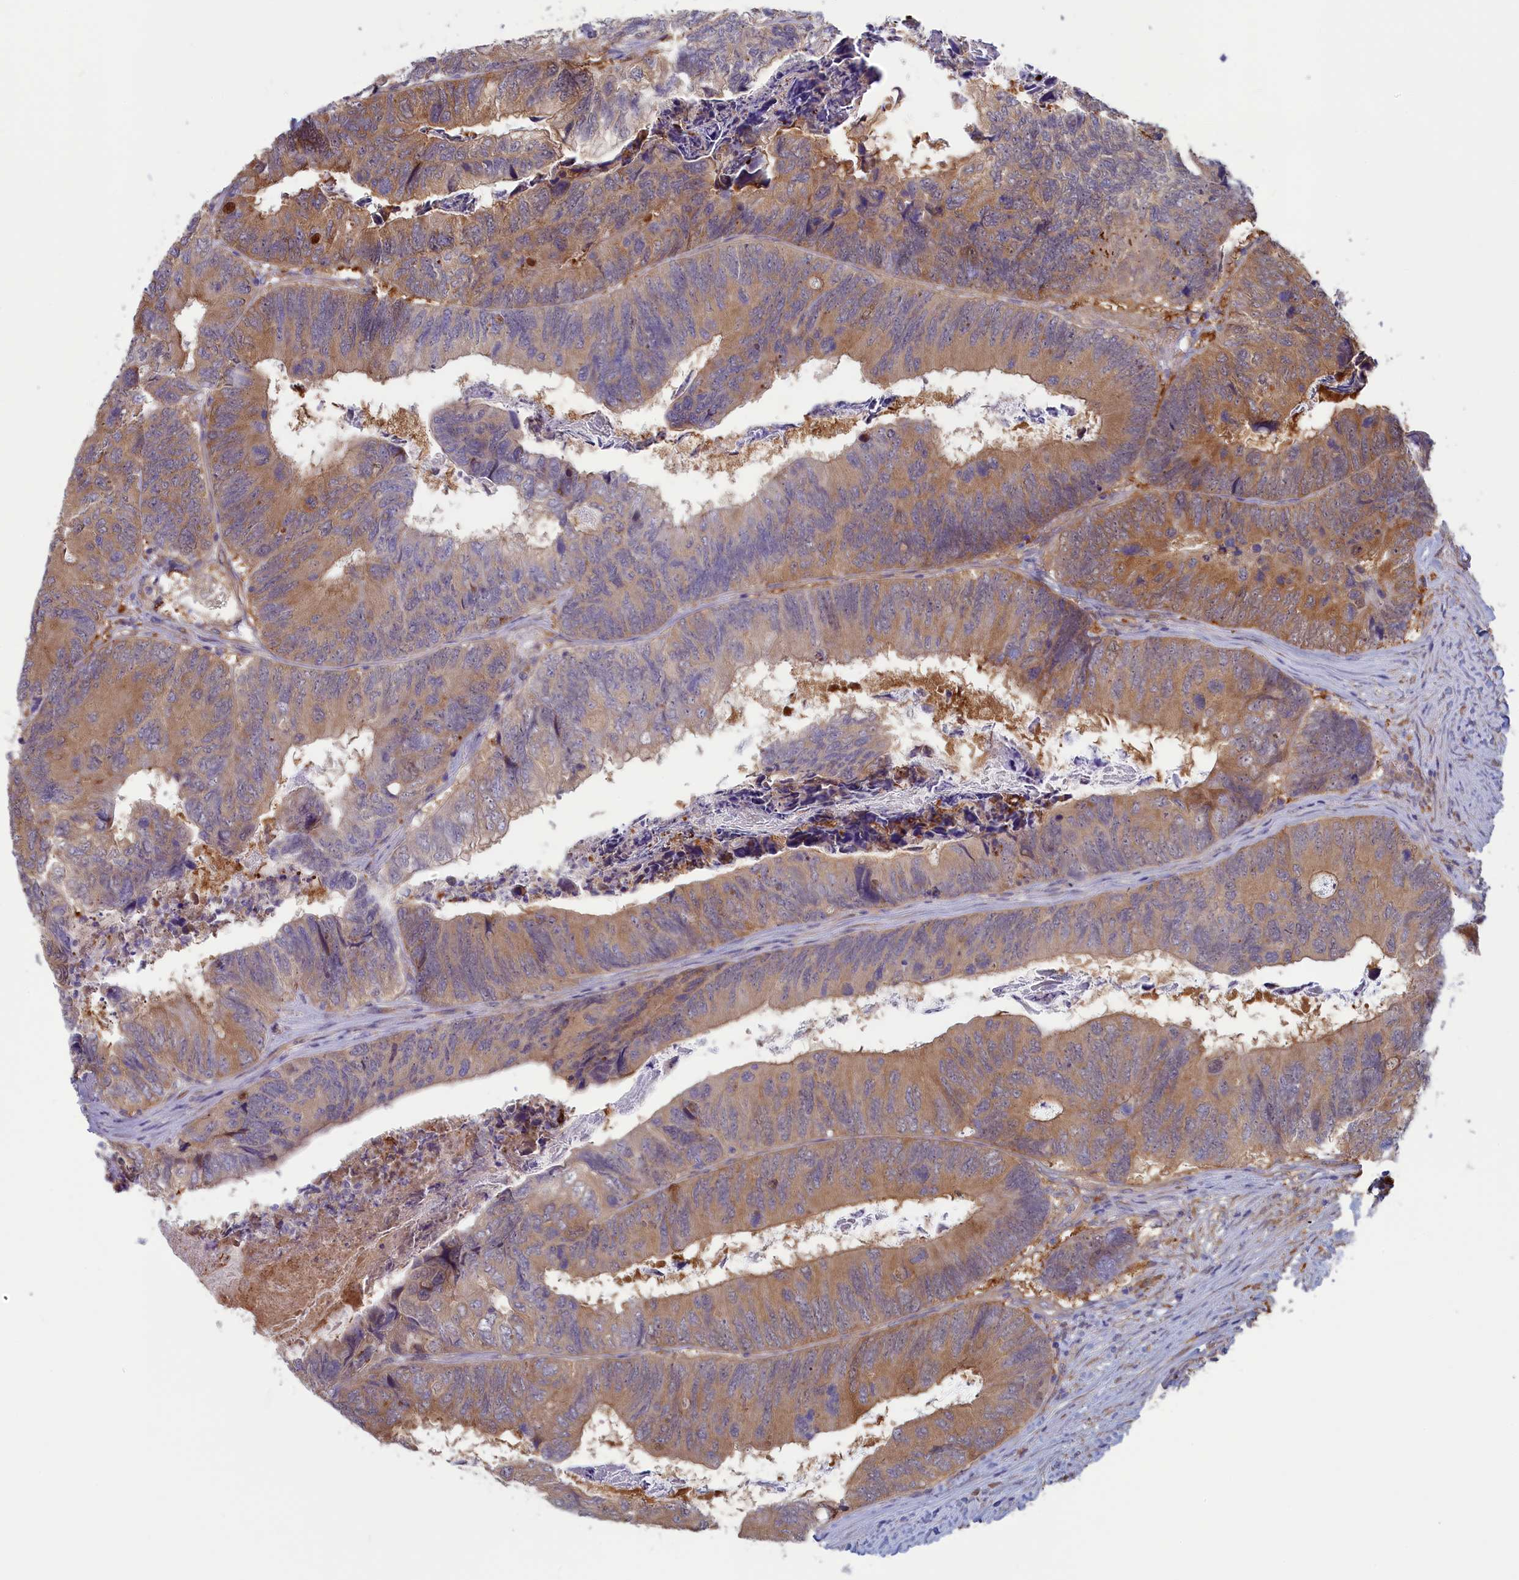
{"staining": {"intensity": "moderate", "quantity": "25%-75%", "location": "cytoplasmic/membranous"}, "tissue": "colorectal cancer", "cell_type": "Tumor cells", "image_type": "cancer", "snomed": [{"axis": "morphology", "description": "Adenocarcinoma, NOS"}, {"axis": "topography", "description": "Colon"}], "caption": "An IHC histopathology image of neoplastic tissue is shown. Protein staining in brown labels moderate cytoplasmic/membranous positivity in colorectal cancer within tumor cells.", "gene": "SYNDIG1L", "patient": {"sex": "female", "age": 67}}